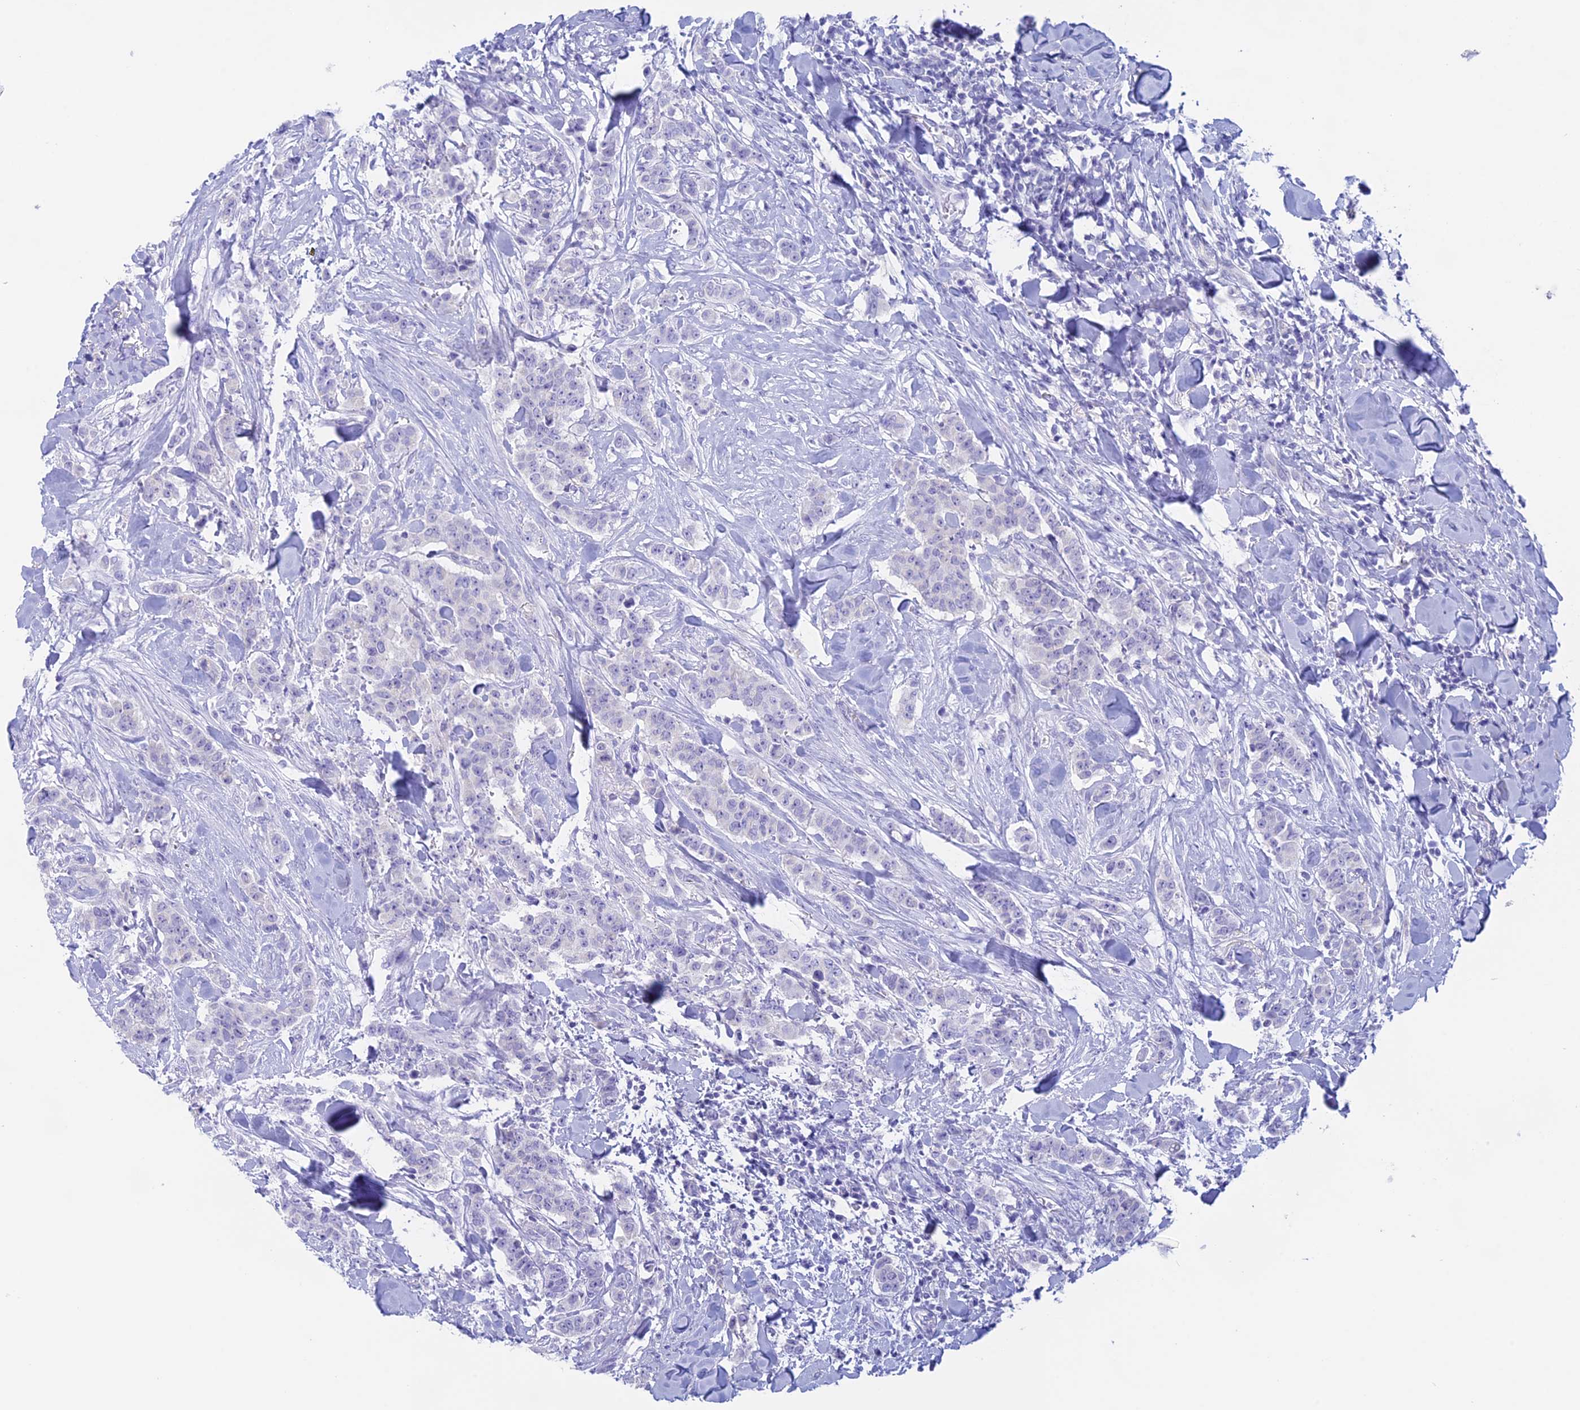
{"staining": {"intensity": "negative", "quantity": "none", "location": "none"}, "tissue": "breast cancer", "cell_type": "Tumor cells", "image_type": "cancer", "snomed": [{"axis": "morphology", "description": "Duct carcinoma"}, {"axis": "topography", "description": "Breast"}], "caption": "Tumor cells are negative for brown protein staining in breast cancer (intraductal carcinoma). Nuclei are stained in blue.", "gene": "RP1", "patient": {"sex": "female", "age": 40}}